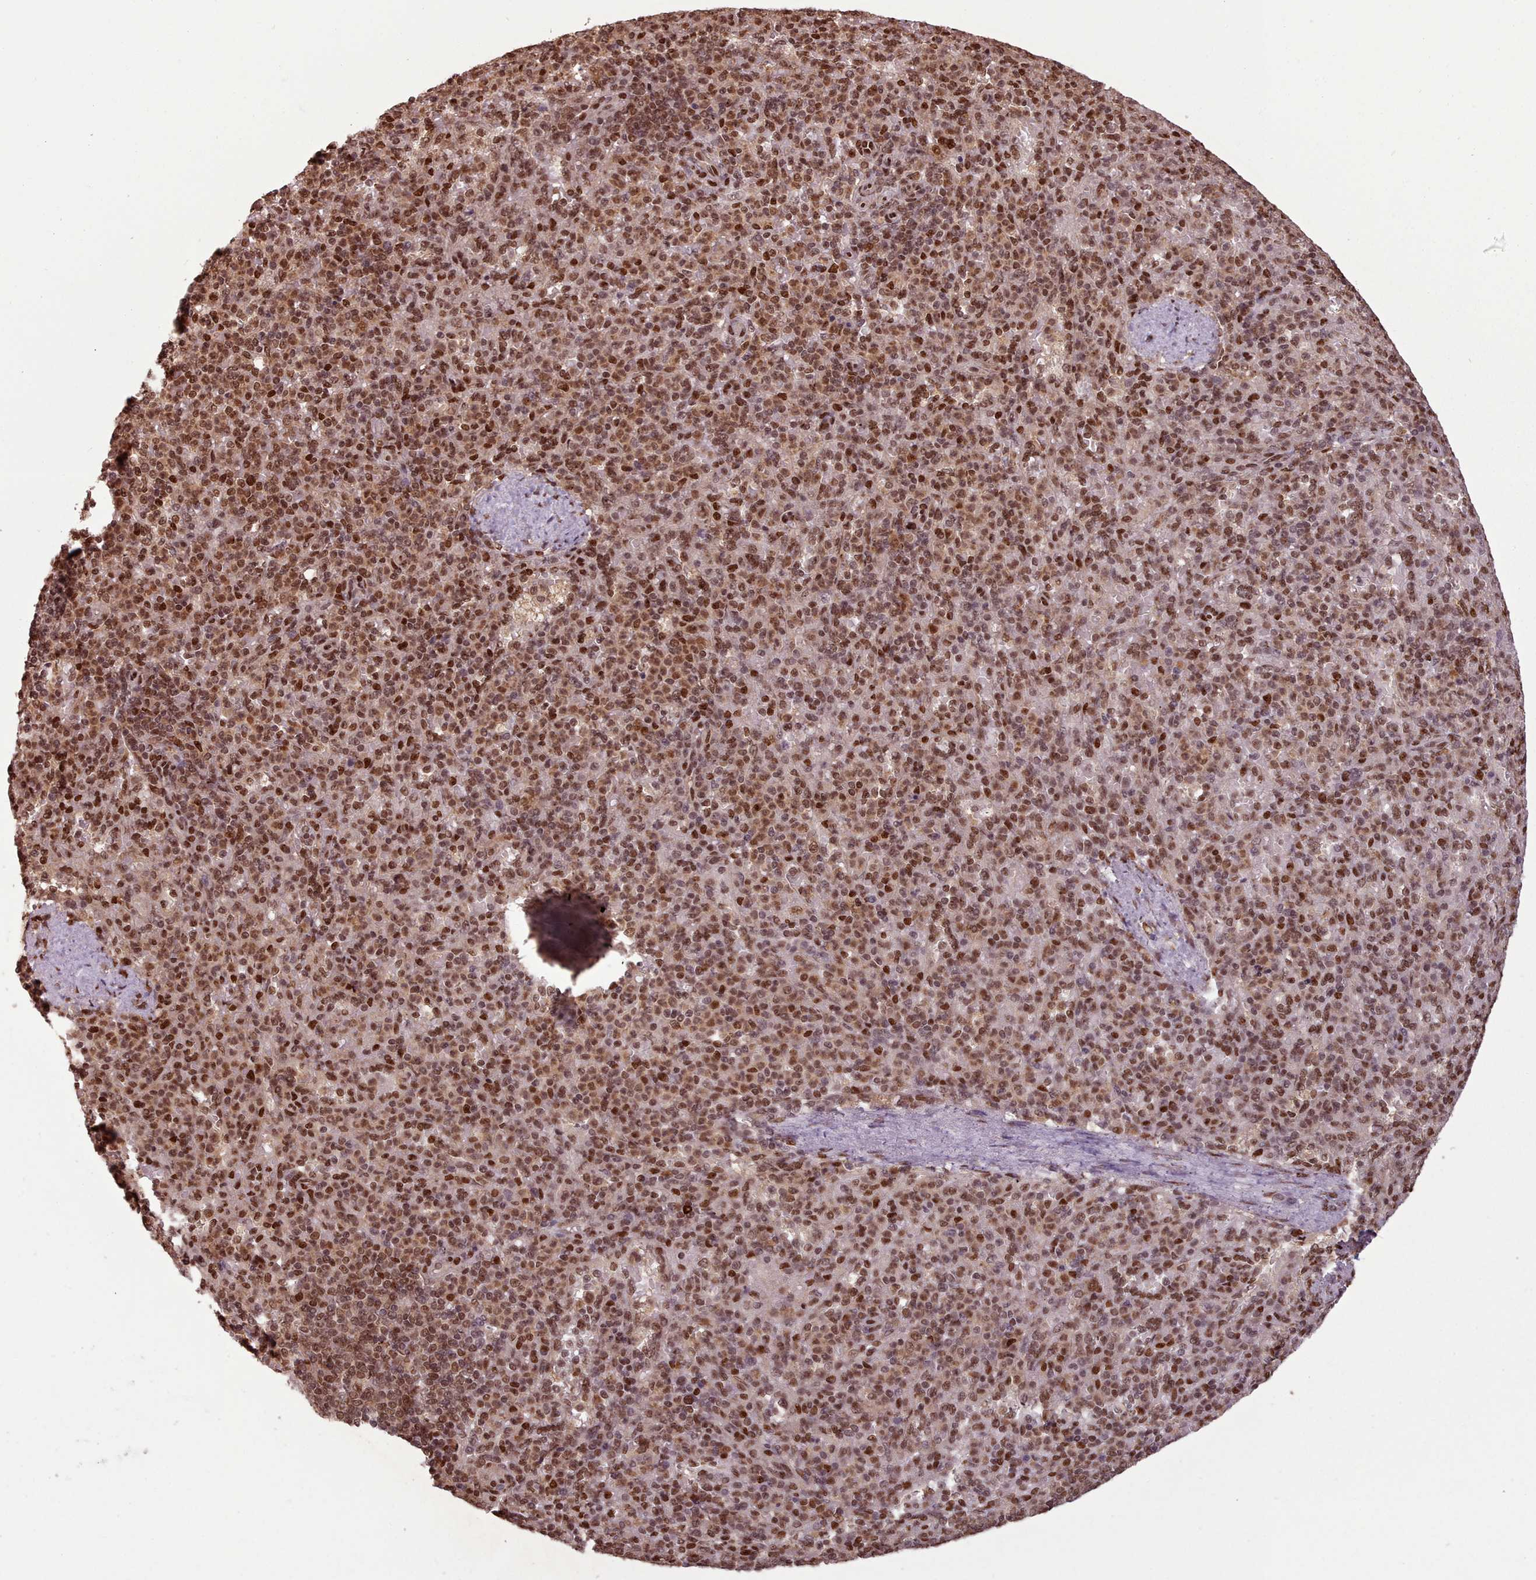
{"staining": {"intensity": "strong", "quantity": ">75%", "location": "nuclear"}, "tissue": "spleen", "cell_type": "Cells in red pulp", "image_type": "normal", "snomed": [{"axis": "morphology", "description": "Normal tissue, NOS"}, {"axis": "topography", "description": "Spleen"}], "caption": "This is a histology image of IHC staining of benign spleen, which shows strong positivity in the nuclear of cells in red pulp.", "gene": "RPS27A", "patient": {"sex": "female", "age": 74}}